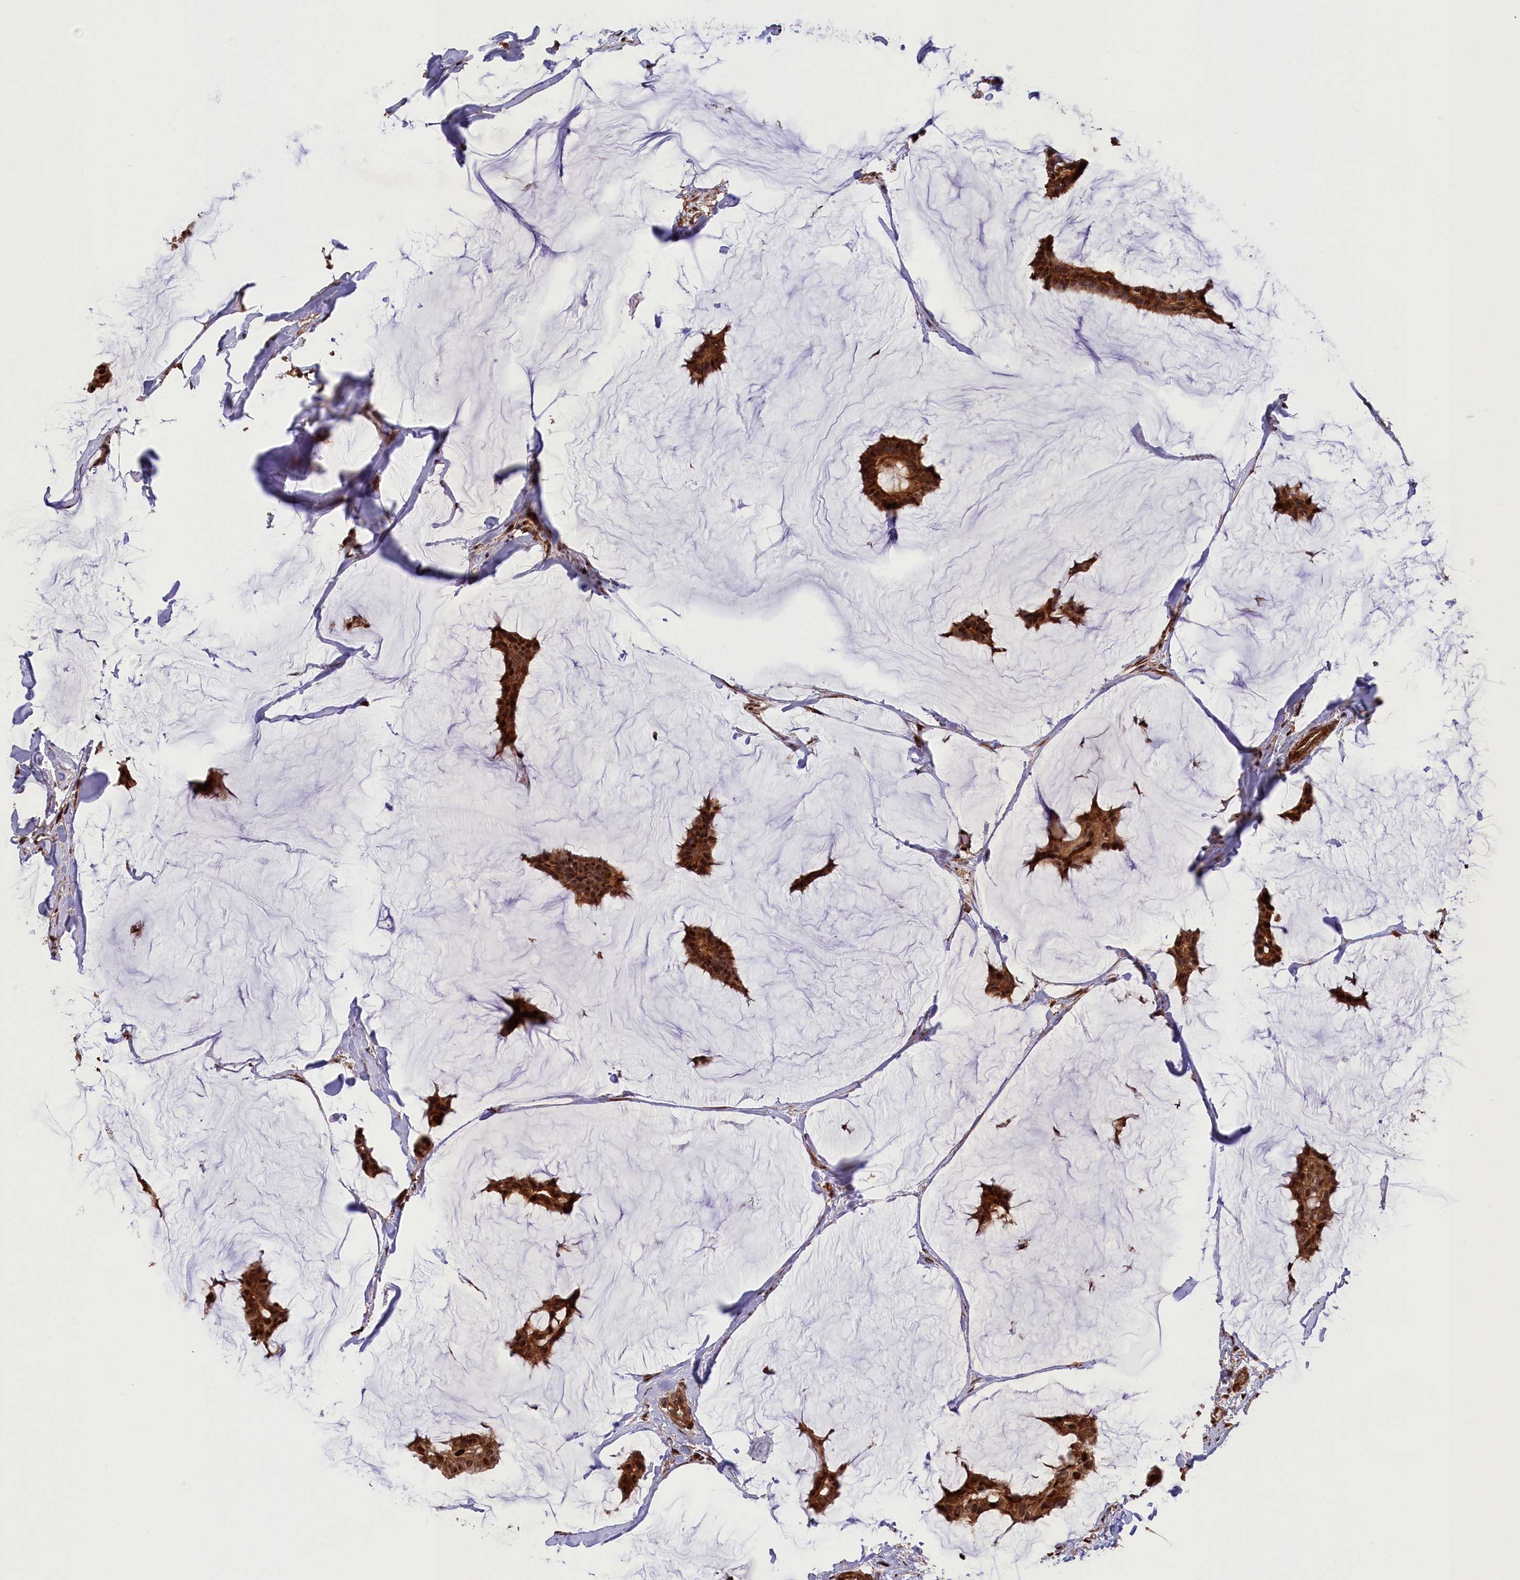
{"staining": {"intensity": "moderate", "quantity": ">75%", "location": "cytoplasmic/membranous,nuclear"}, "tissue": "breast cancer", "cell_type": "Tumor cells", "image_type": "cancer", "snomed": [{"axis": "morphology", "description": "Duct carcinoma"}, {"axis": "topography", "description": "Breast"}], "caption": "Immunohistochemical staining of breast infiltrating ductal carcinoma shows medium levels of moderate cytoplasmic/membranous and nuclear protein expression in approximately >75% of tumor cells.", "gene": "DDX60L", "patient": {"sex": "female", "age": 93}}